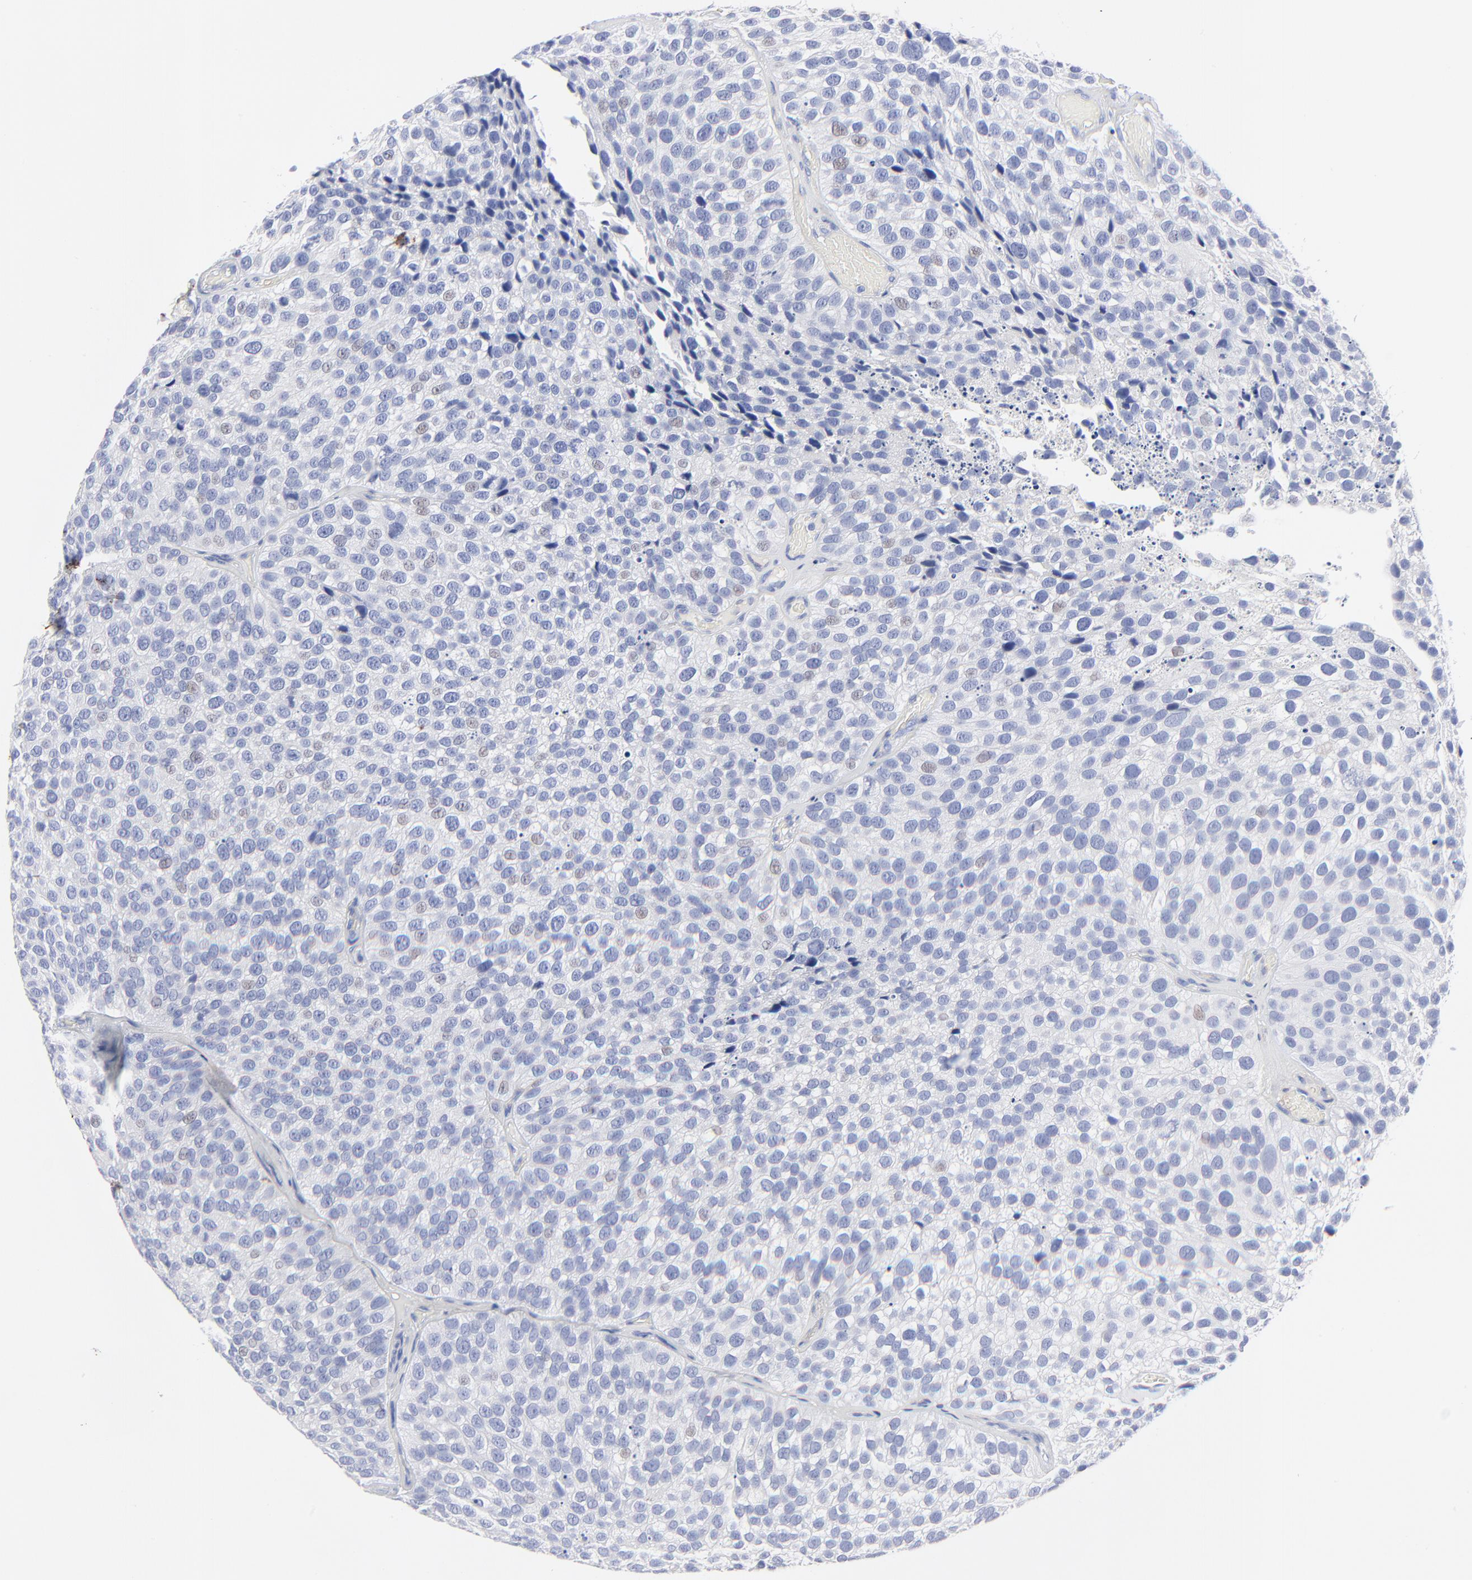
{"staining": {"intensity": "negative", "quantity": "none", "location": "none"}, "tissue": "urothelial cancer", "cell_type": "Tumor cells", "image_type": "cancer", "snomed": [{"axis": "morphology", "description": "Urothelial carcinoma, High grade"}, {"axis": "topography", "description": "Urinary bladder"}], "caption": "Immunohistochemical staining of high-grade urothelial carcinoma reveals no significant positivity in tumor cells.", "gene": "FBLN2", "patient": {"sex": "male", "age": 72}}